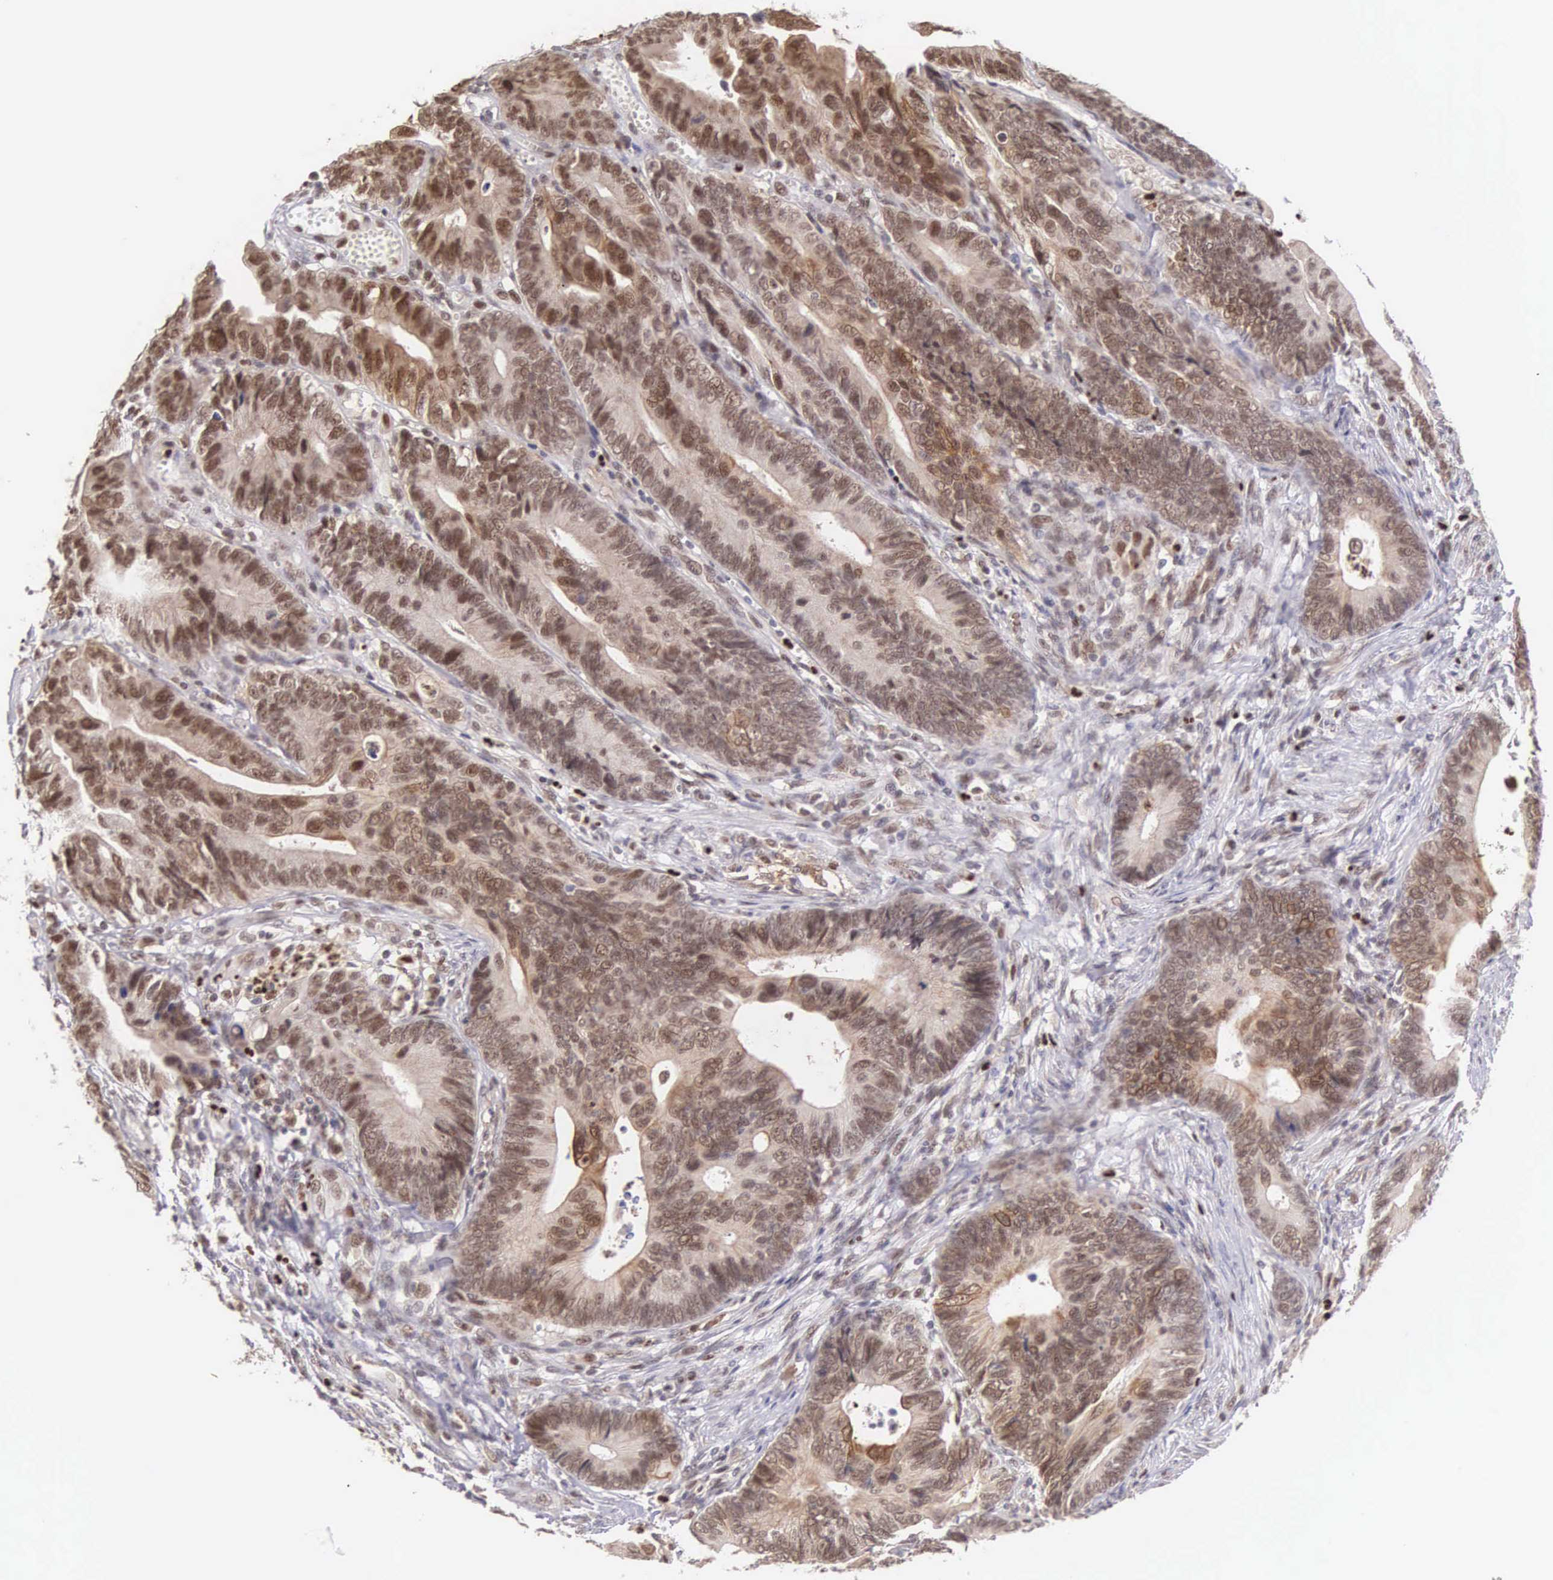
{"staining": {"intensity": "moderate", "quantity": ">75%", "location": "cytoplasmic/membranous,nuclear"}, "tissue": "colorectal cancer", "cell_type": "Tumor cells", "image_type": "cancer", "snomed": [{"axis": "morphology", "description": "Adenocarcinoma, NOS"}, {"axis": "topography", "description": "Colon"}], "caption": "Immunohistochemistry of adenocarcinoma (colorectal) displays medium levels of moderate cytoplasmic/membranous and nuclear staining in about >75% of tumor cells.", "gene": "GRK3", "patient": {"sex": "female", "age": 78}}